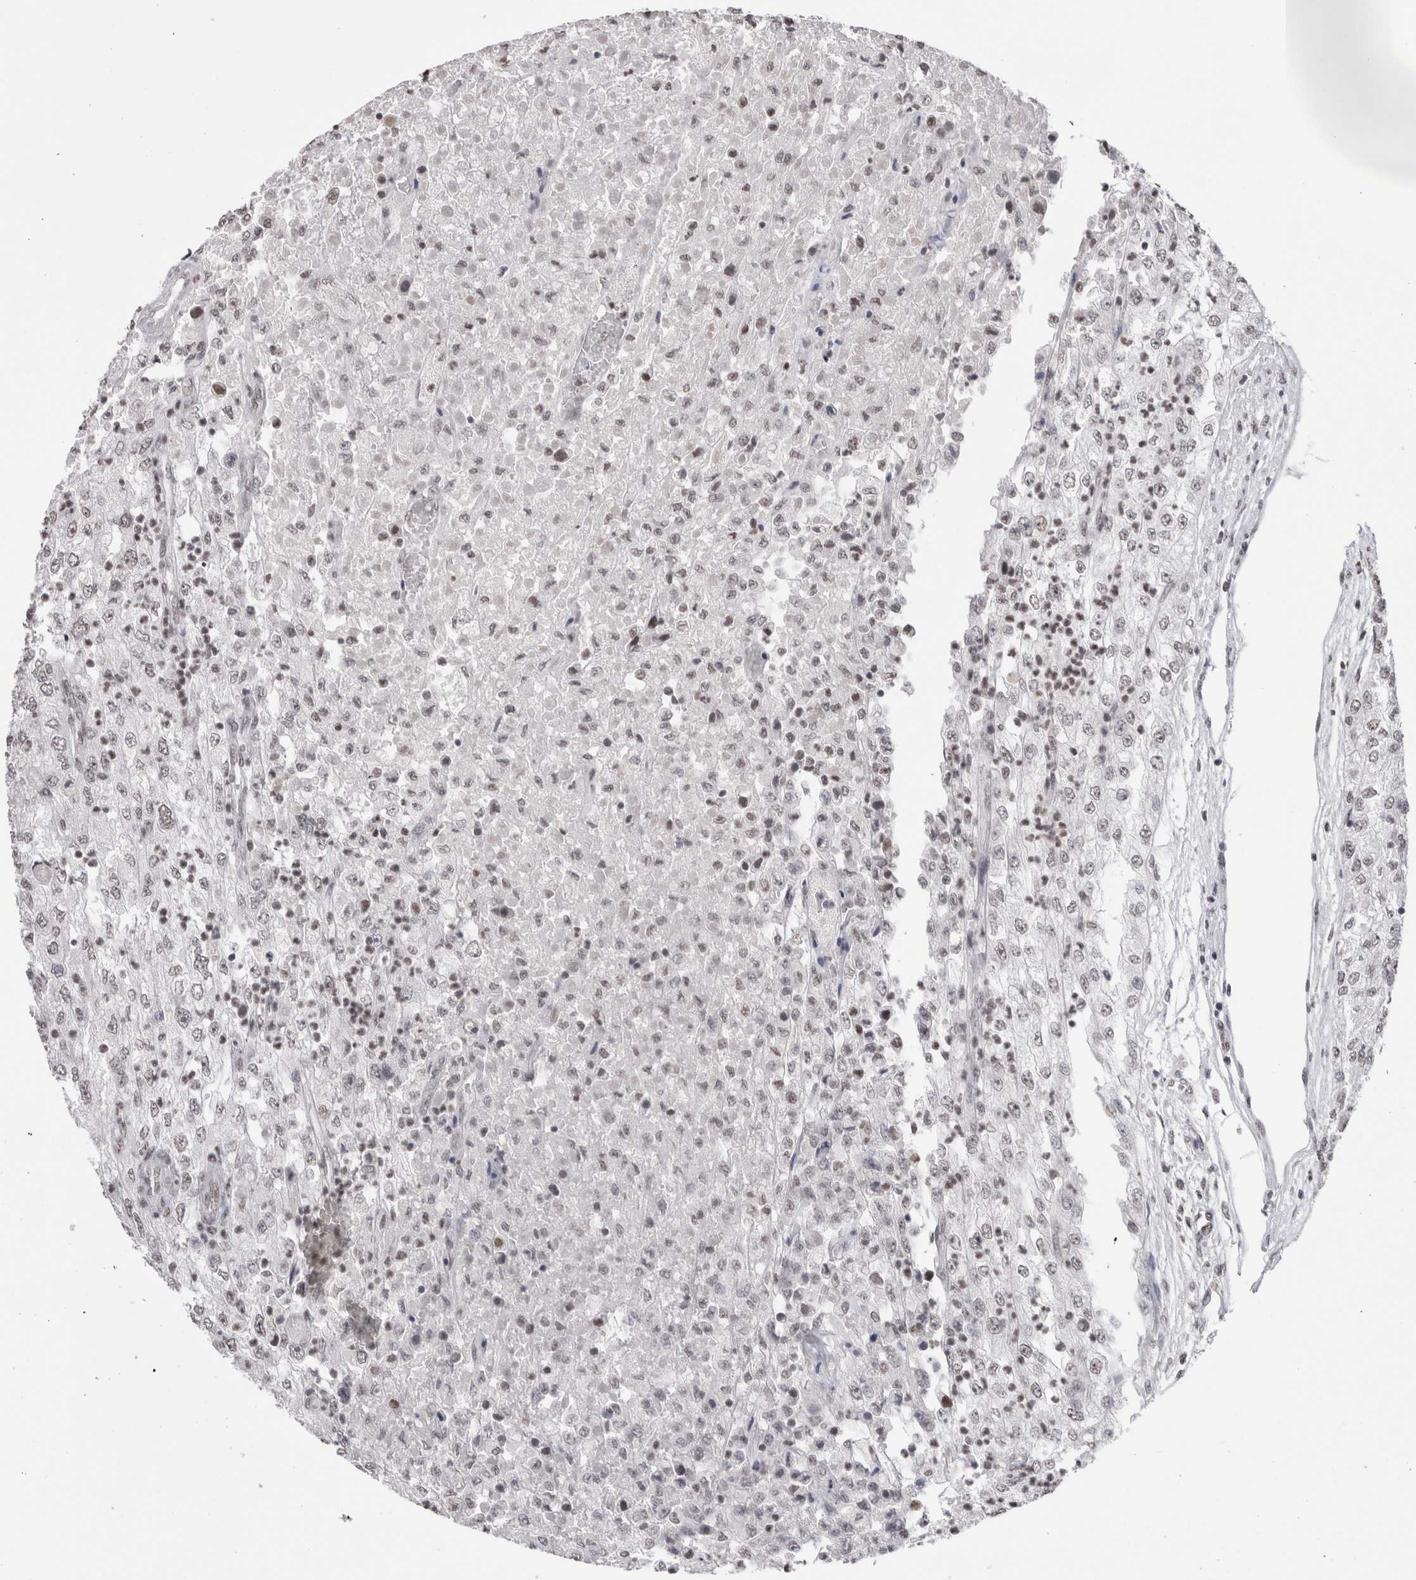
{"staining": {"intensity": "strong", "quantity": "25%-75%", "location": "nuclear"}, "tissue": "renal cancer", "cell_type": "Tumor cells", "image_type": "cancer", "snomed": [{"axis": "morphology", "description": "Adenocarcinoma, NOS"}, {"axis": "topography", "description": "Kidney"}], "caption": "Brown immunohistochemical staining in renal adenocarcinoma displays strong nuclear staining in approximately 25%-75% of tumor cells.", "gene": "SMC1A", "patient": {"sex": "female", "age": 54}}